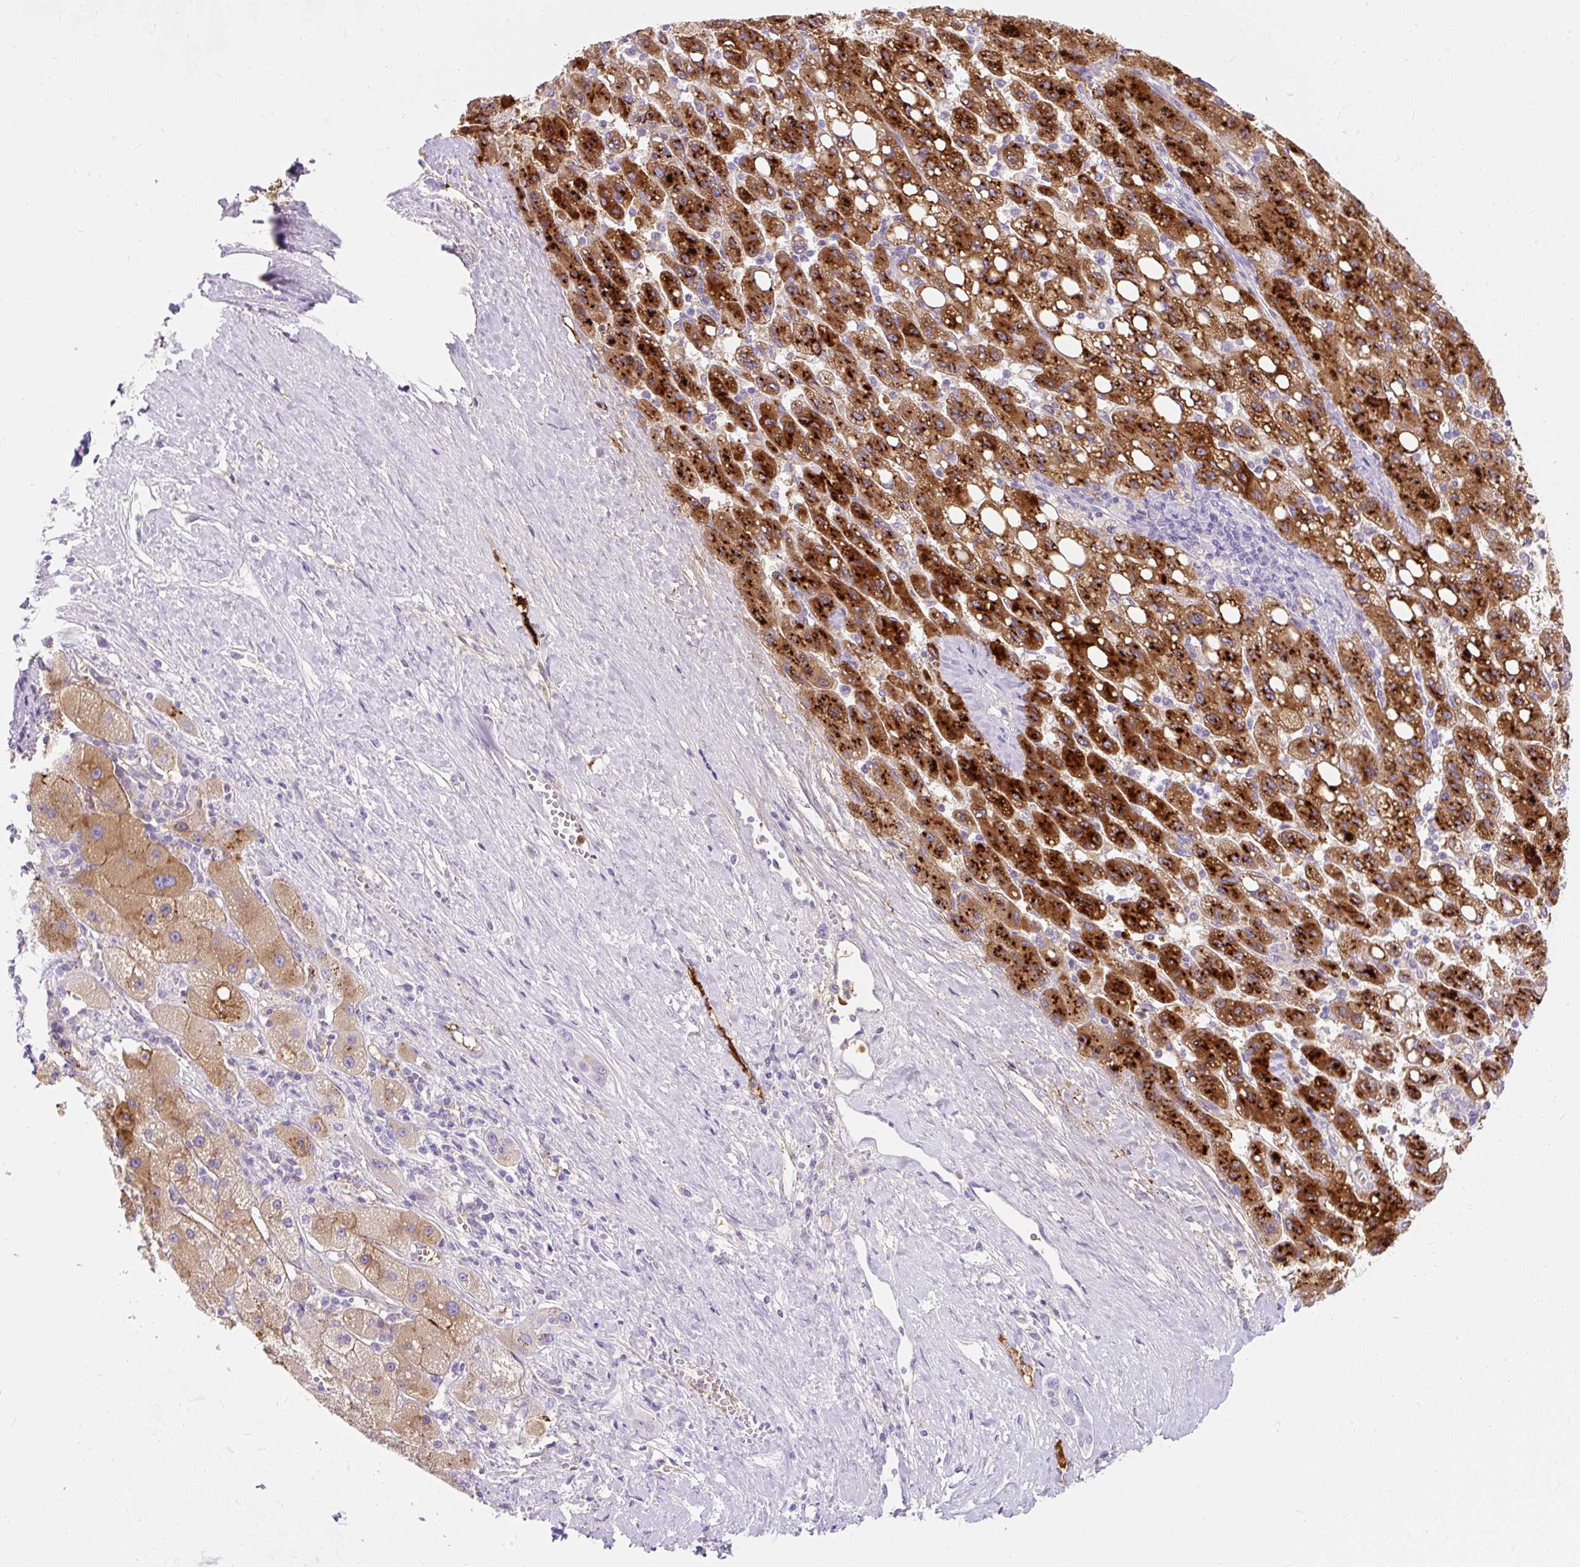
{"staining": {"intensity": "strong", "quantity": ">75%", "location": "cytoplasmic/membranous"}, "tissue": "liver cancer", "cell_type": "Tumor cells", "image_type": "cancer", "snomed": [{"axis": "morphology", "description": "Carcinoma, Hepatocellular, NOS"}, {"axis": "topography", "description": "Liver"}], "caption": "Strong cytoplasmic/membranous positivity for a protein is identified in about >75% of tumor cells of hepatocellular carcinoma (liver) using immunohistochemistry (IHC).", "gene": "APOC4-APOC2", "patient": {"sex": "female", "age": 82}}